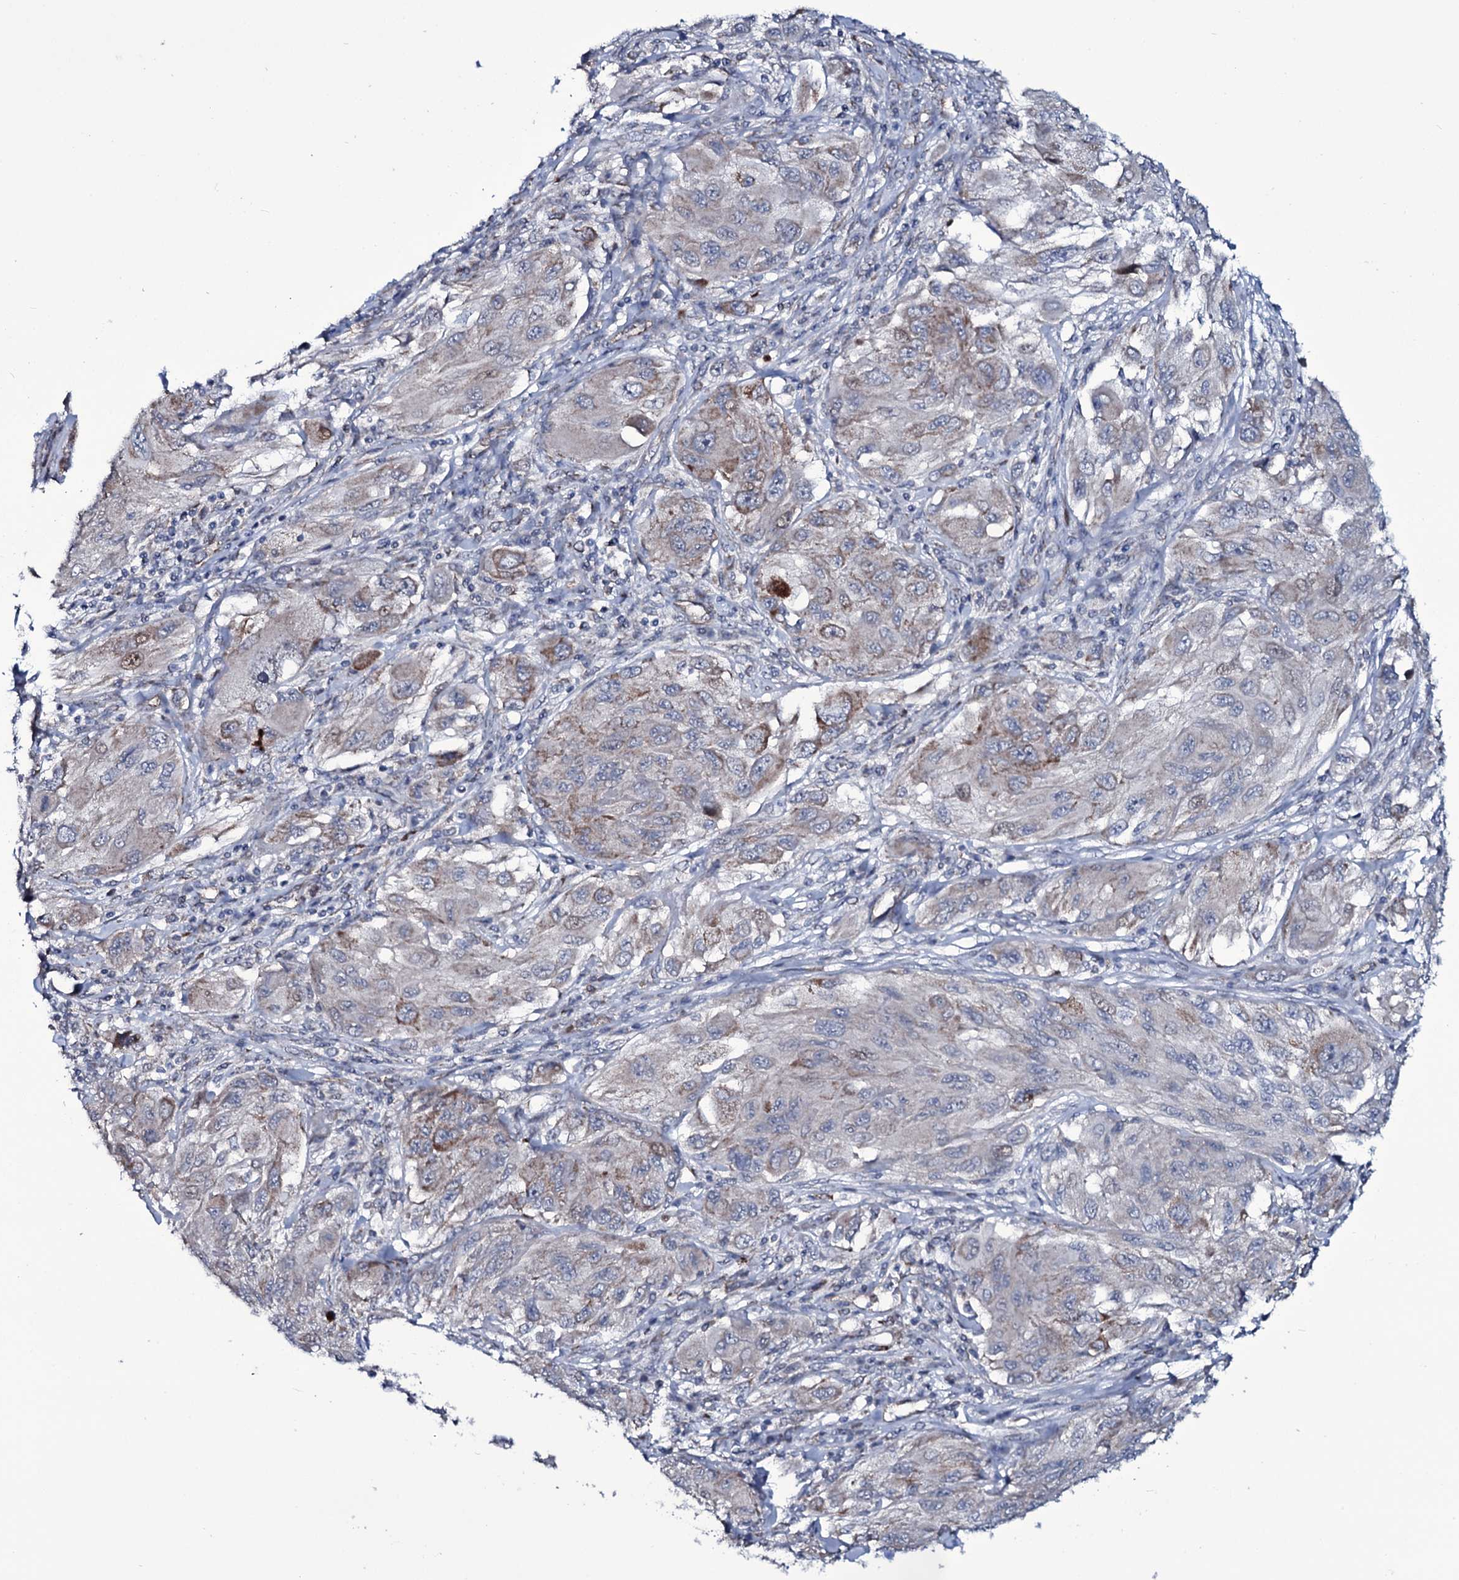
{"staining": {"intensity": "weak", "quantity": "25%-75%", "location": "cytoplasmic/membranous"}, "tissue": "melanoma", "cell_type": "Tumor cells", "image_type": "cancer", "snomed": [{"axis": "morphology", "description": "Malignant melanoma, NOS"}, {"axis": "topography", "description": "Skin"}], "caption": "Malignant melanoma stained with a protein marker displays weak staining in tumor cells.", "gene": "WIPF3", "patient": {"sex": "female", "age": 91}}